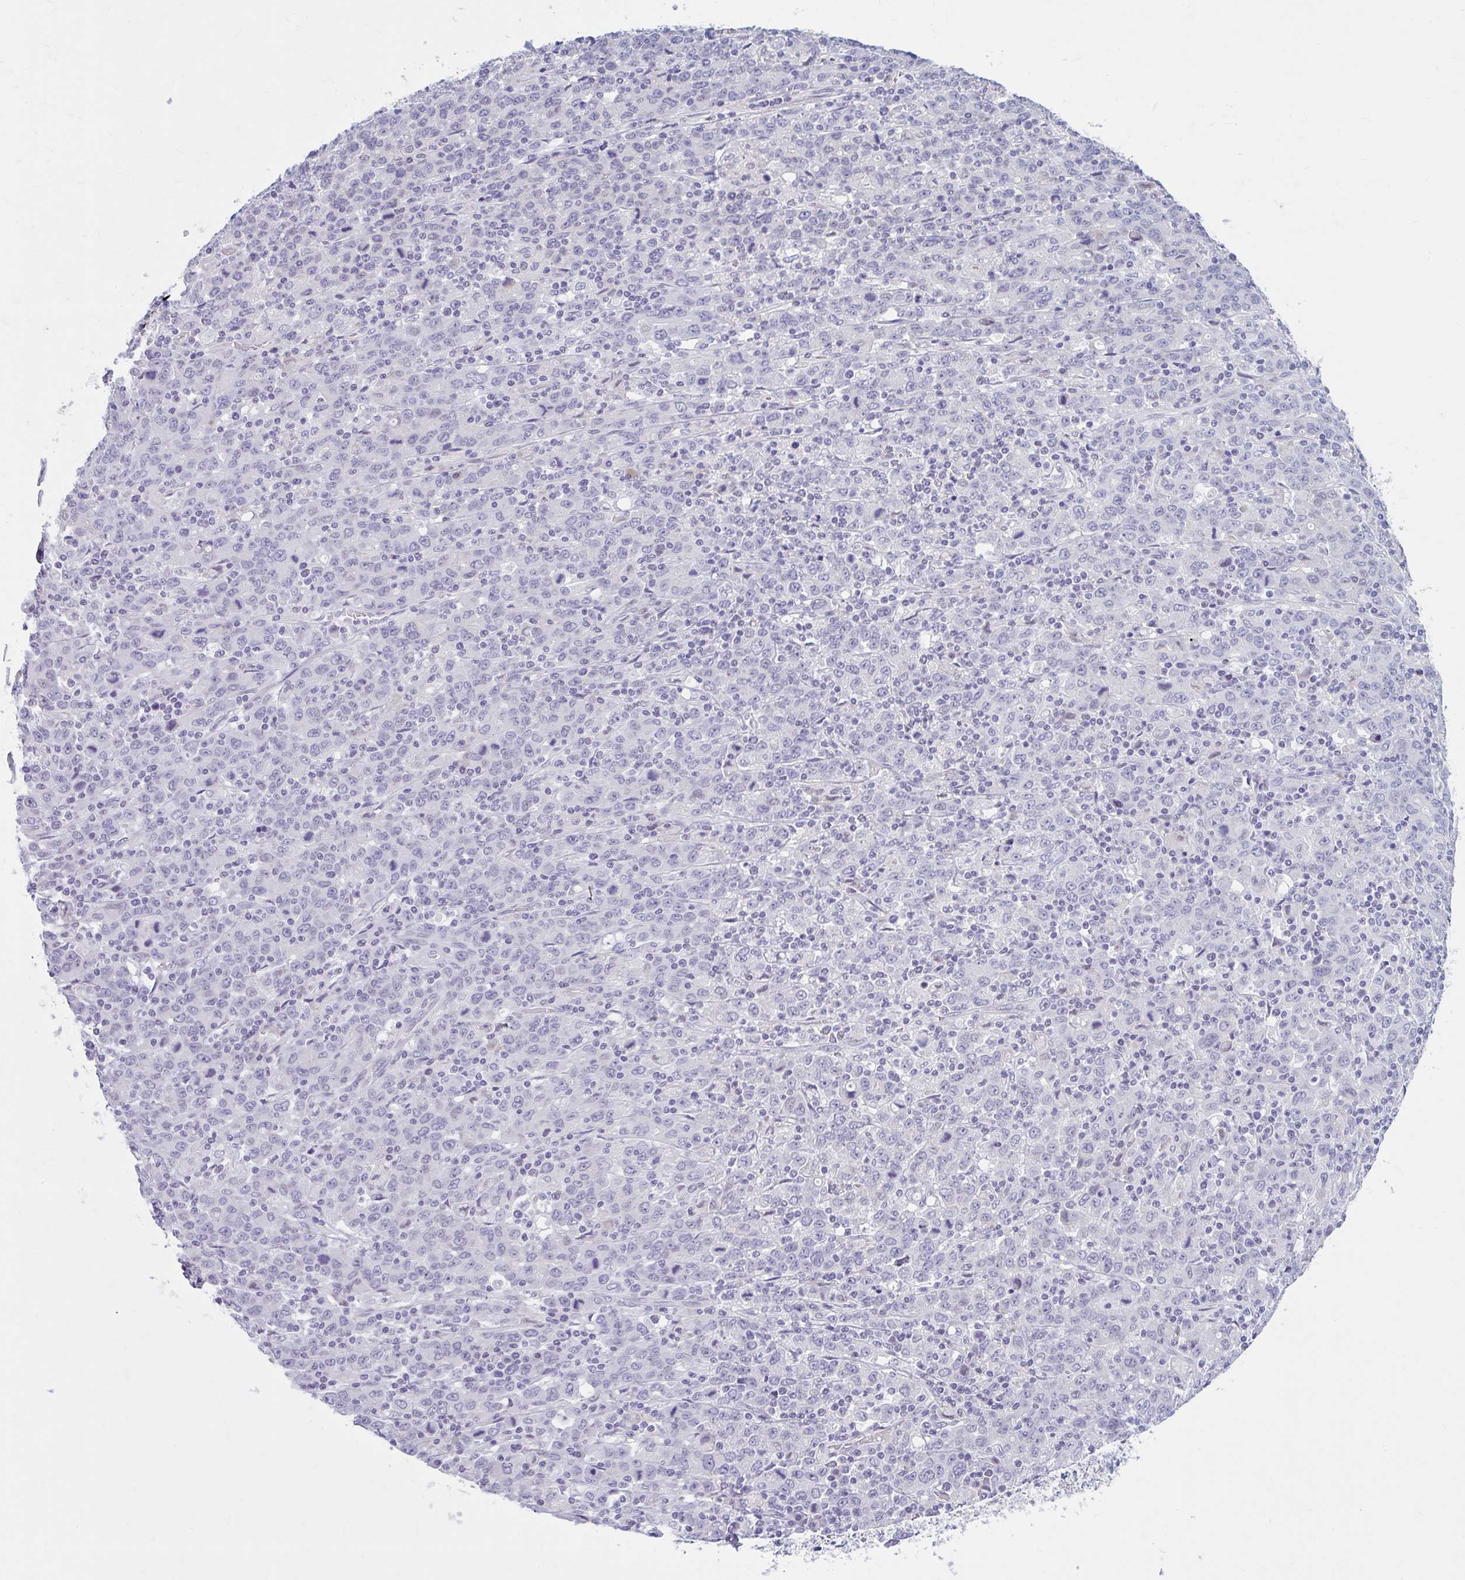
{"staining": {"intensity": "negative", "quantity": "none", "location": "none"}, "tissue": "stomach cancer", "cell_type": "Tumor cells", "image_type": "cancer", "snomed": [{"axis": "morphology", "description": "Adenocarcinoma, NOS"}, {"axis": "topography", "description": "Stomach, upper"}], "caption": "This photomicrograph is of stomach cancer stained with IHC to label a protein in brown with the nuclei are counter-stained blue. There is no positivity in tumor cells.", "gene": "FAM153A", "patient": {"sex": "male", "age": 69}}